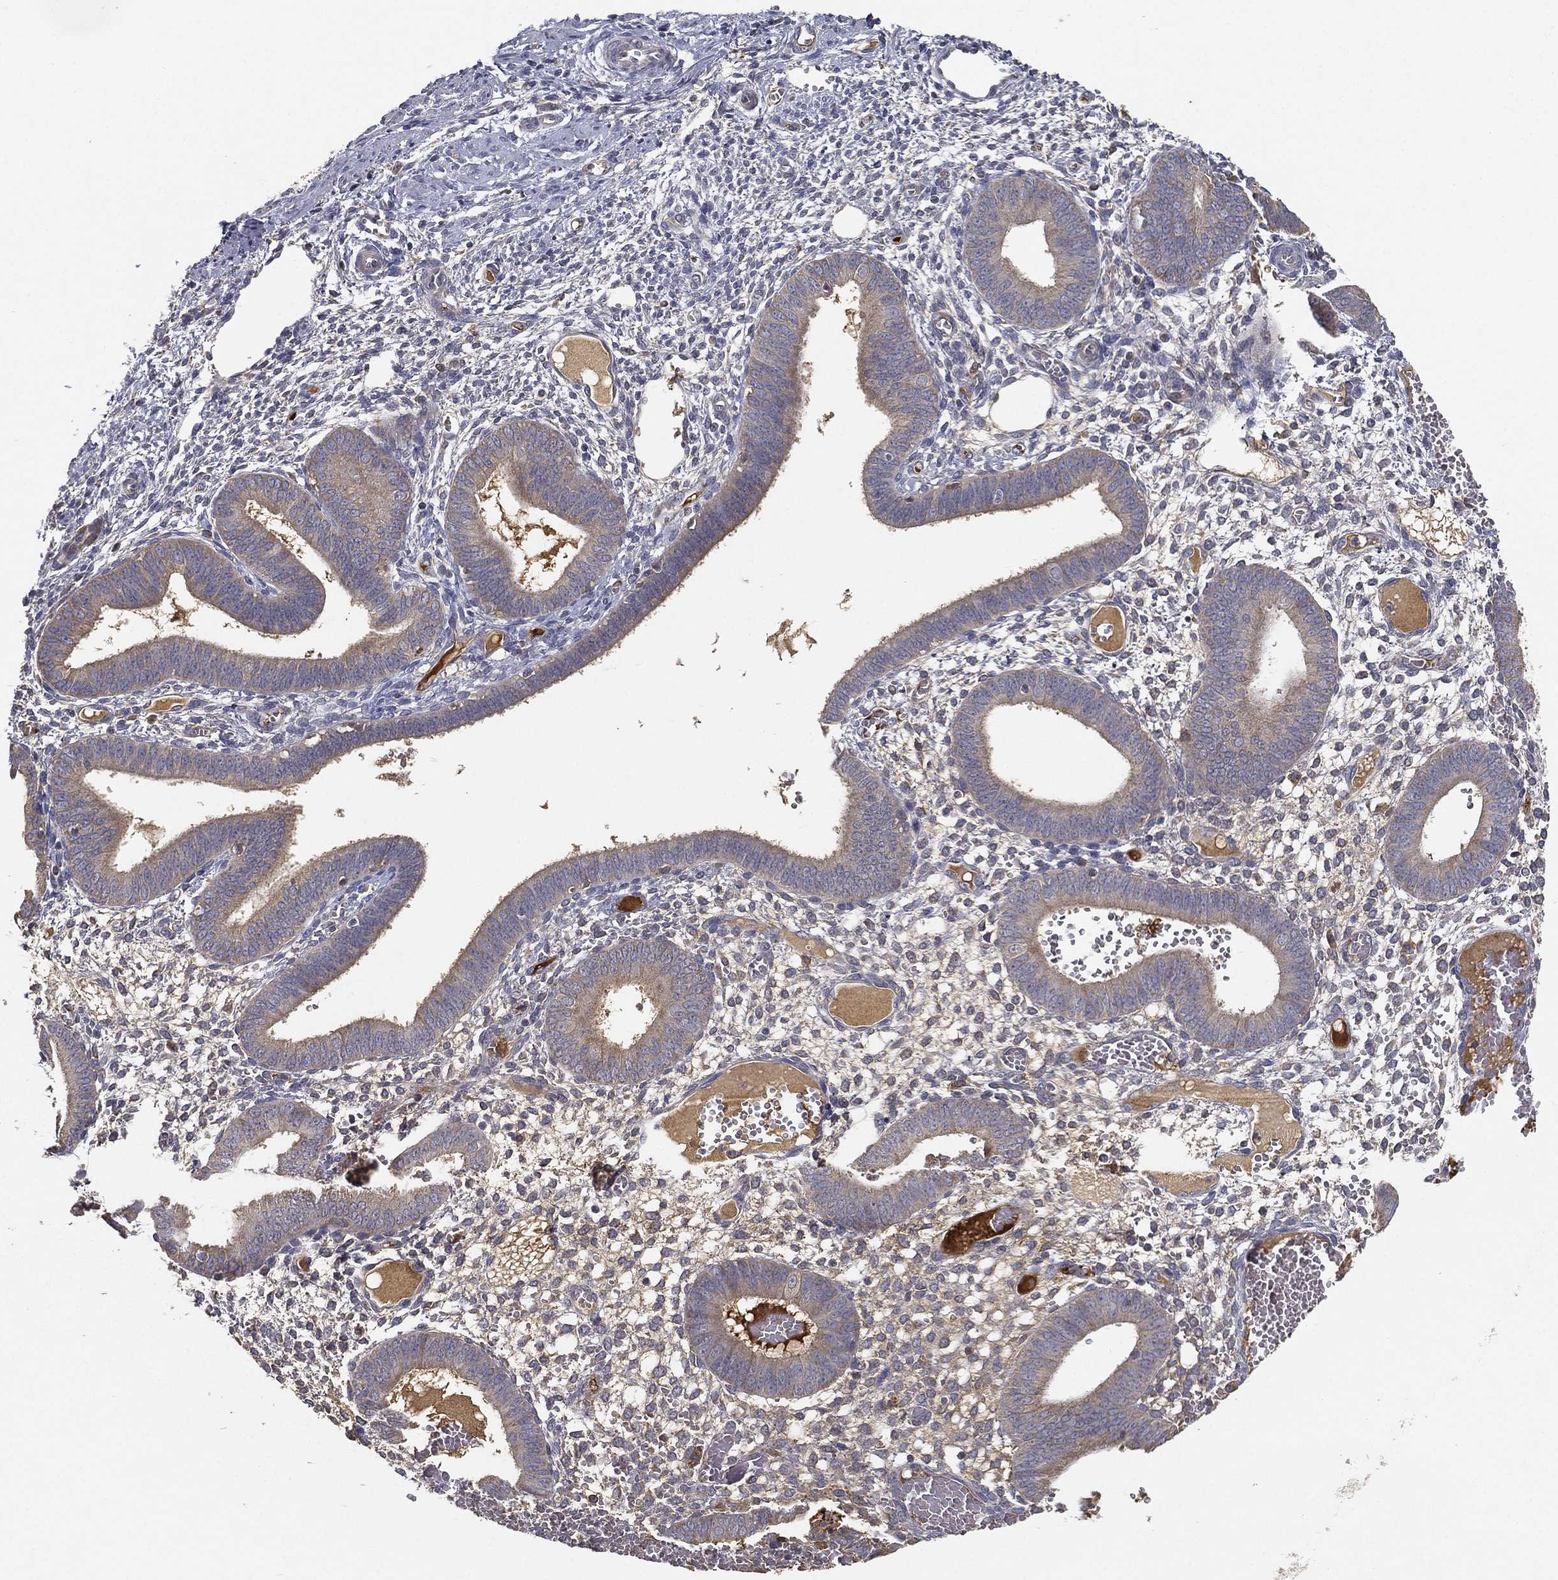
{"staining": {"intensity": "negative", "quantity": "none", "location": "none"}, "tissue": "endometrium", "cell_type": "Cells in endometrial stroma", "image_type": "normal", "snomed": [{"axis": "morphology", "description": "Normal tissue, NOS"}, {"axis": "topography", "description": "Endometrium"}], "caption": "This is an immunohistochemistry (IHC) histopathology image of unremarkable endometrium. There is no staining in cells in endometrial stroma.", "gene": "MT", "patient": {"sex": "female", "age": 42}}